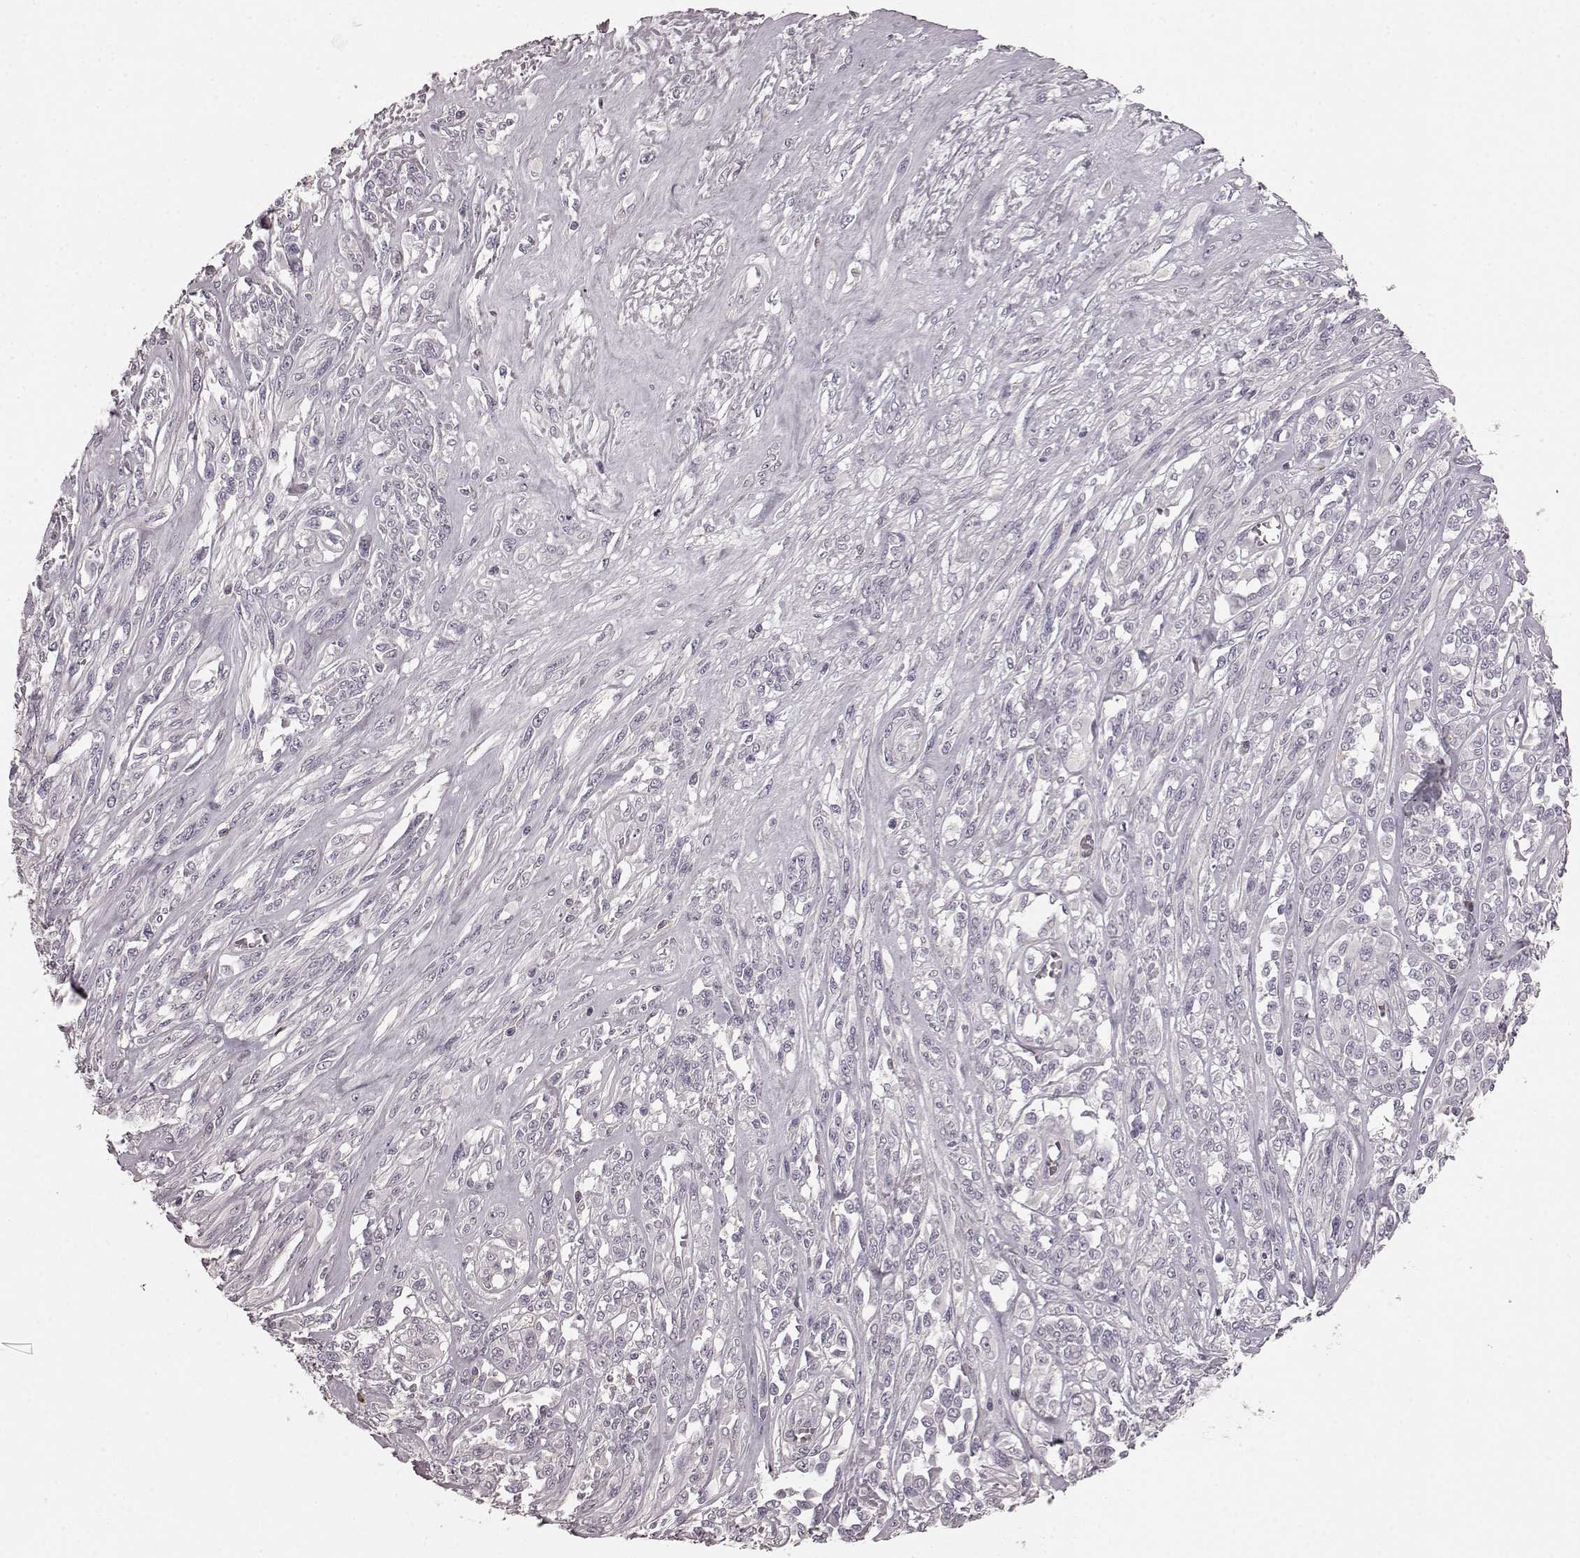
{"staining": {"intensity": "negative", "quantity": "none", "location": "none"}, "tissue": "melanoma", "cell_type": "Tumor cells", "image_type": "cancer", "snomed": [{"axis": "morphology", "description": "Malignant melanoma, NOS"}, {"axis": "topography", "description": "Skin"}], "caption": "The IHC micrograph has no significant staining in tumor cells of melanoma tissue.", "gene": "CD28", "patient": {"sex": "female", "age": 91}}